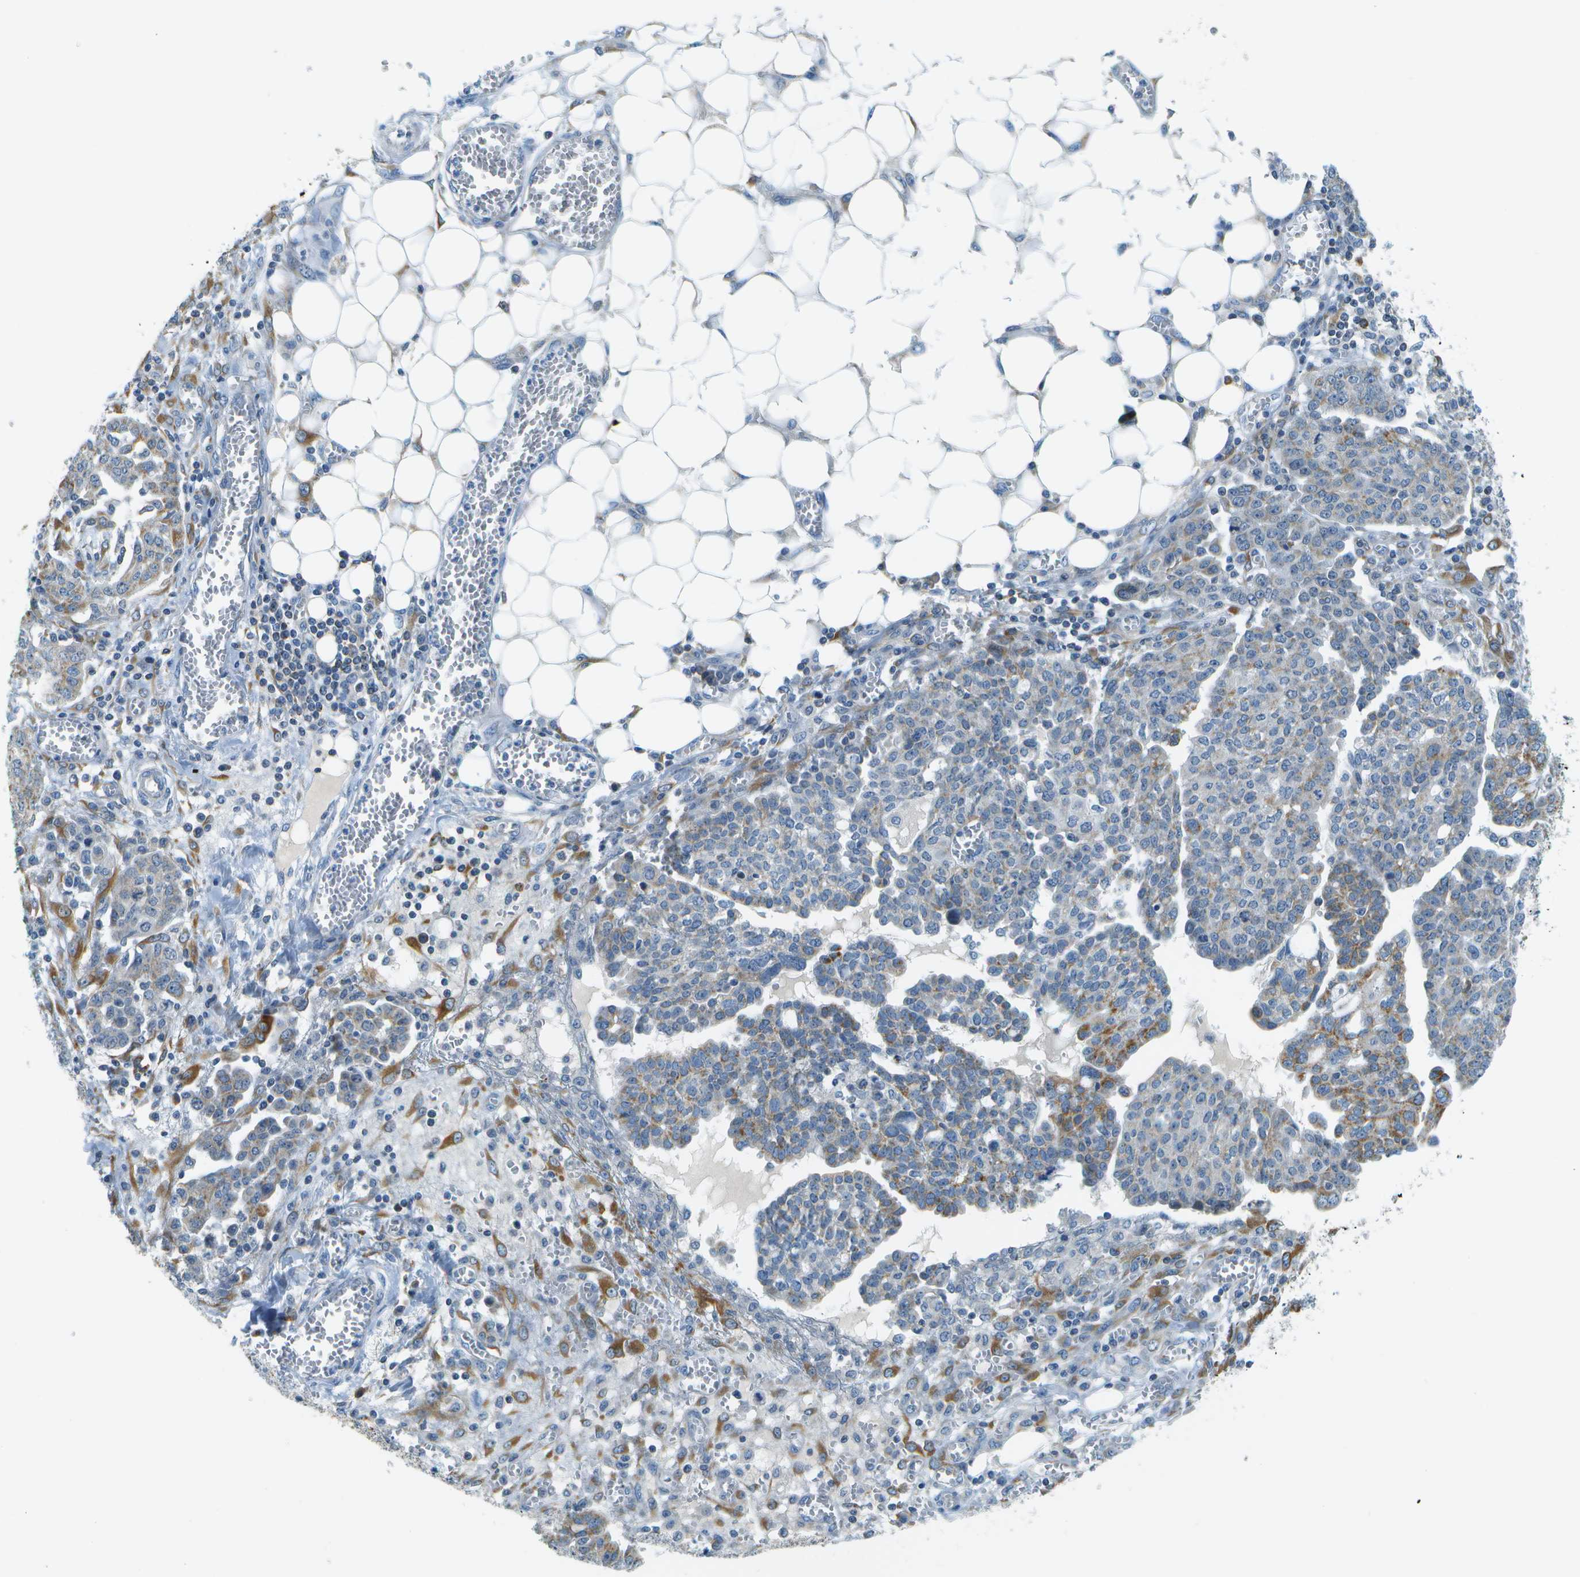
{"staining": {"intensity": "weak", "quantity": "<25%", "location": "cytoplasmic/membranous"}, "tissue": "ovarian cancer", "cell_type": "Tumor cells", "image_type": "cancer", "snomed": [{"axis": "morphology", "description": "Cystadenocarcinoma, serous, NOS"}, {"axis": "topography", "description": "Soft tissue"}, {"axis": "topography", "description": "Ovary"}], "caption": "DAB immunohistochemical staining of human serous cystadenocarcinoma (ovarian) shows no significant staining in tumor cells.", "gene": "PTGIS", "patient": {"sex": "female", "age": 57}}